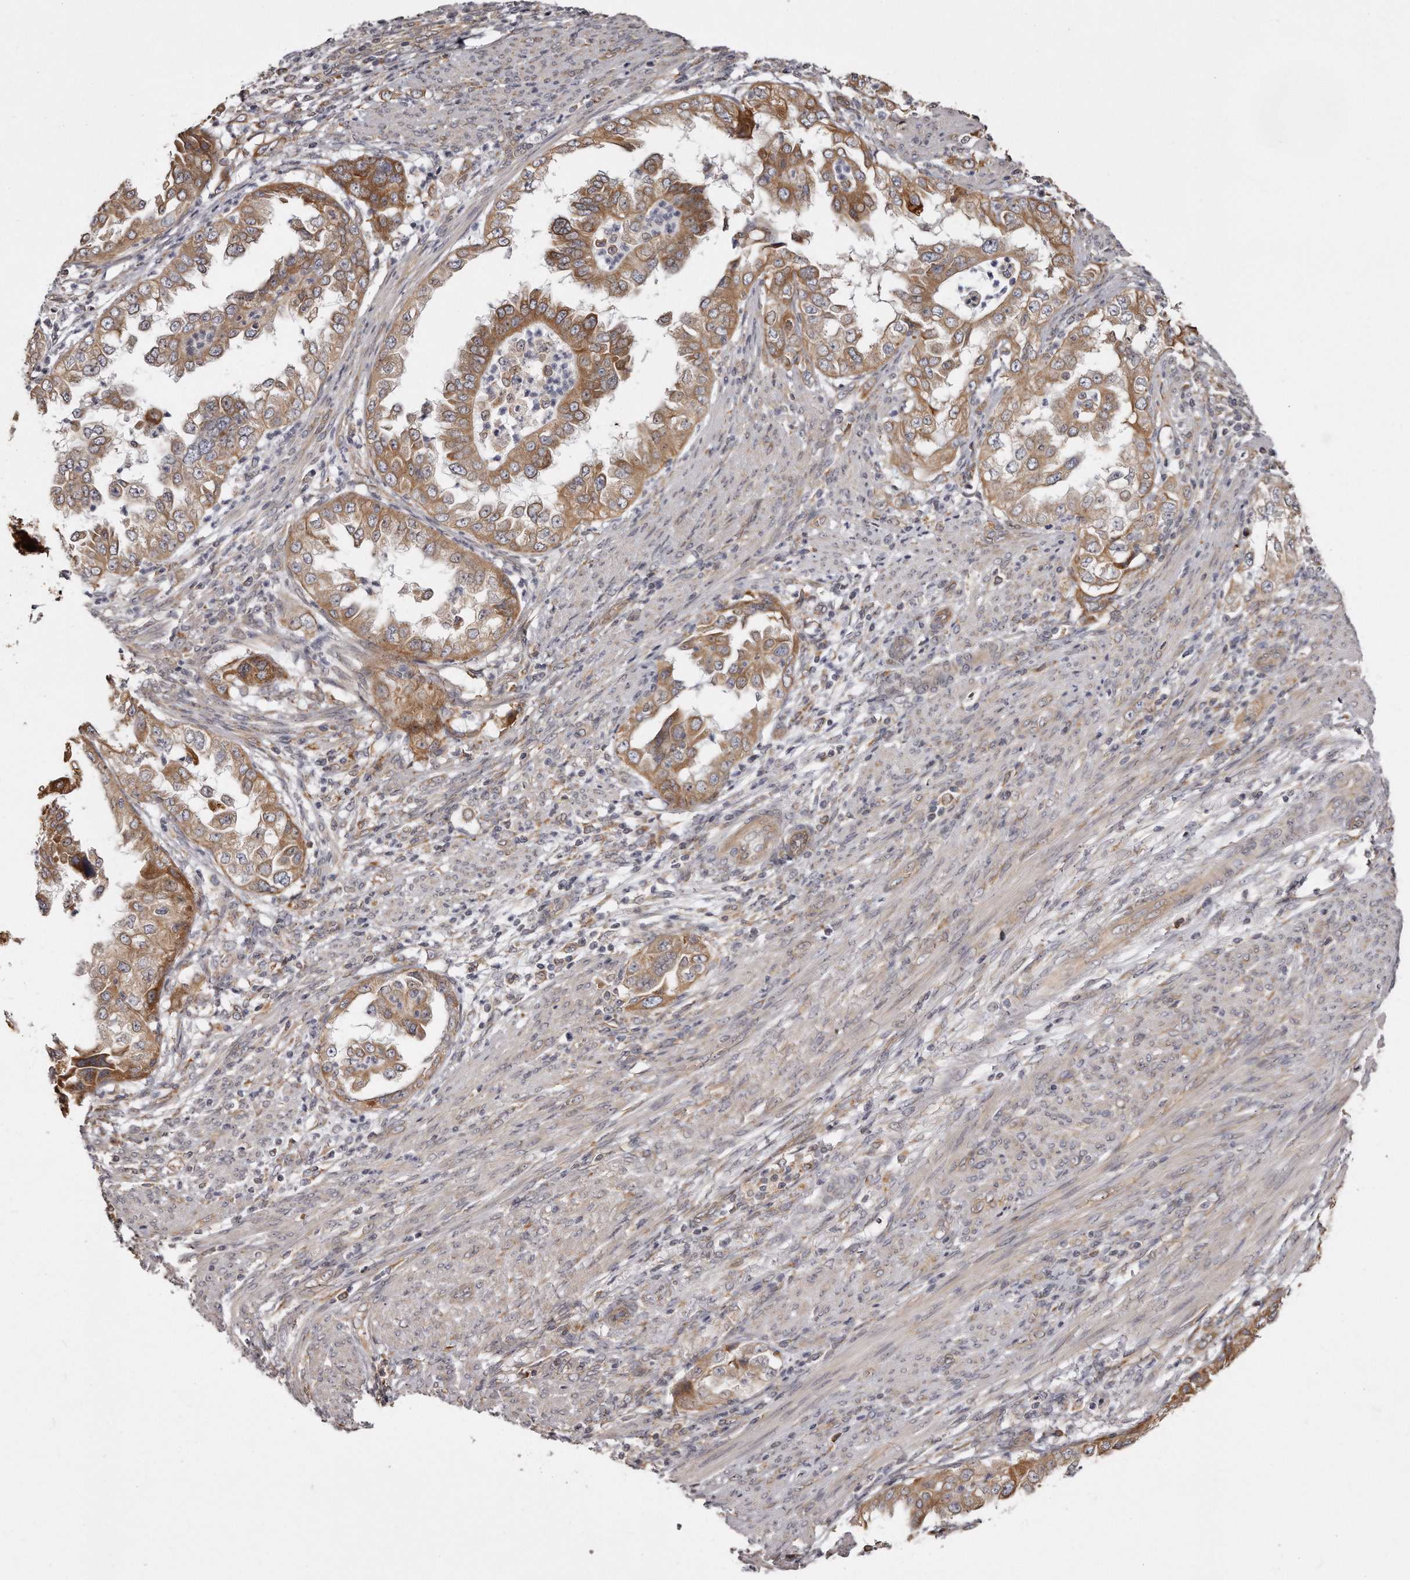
{"staining": {"intensity": "moderate", "quantity": ">75%", "location": "cytoplasmic/membranous"}, "tissue": "endometrial cancer", "cell_type": "Tumor cells", "image_type": "cancer", "snomed": [{"axis": "morphology", "description": "Adenocarcinoma, NOS"}, {"axis": "topography", "description": "Endometrium"}], "caption": "Protein expression by immunohistochemistry (IHC) displays moderate cytoplasmic/membranous positivity in about >75% of tumor cells in endometrial cancer (adenocarcinoma). Using DAB (3,3'-diaminobenzidine) (brown) and hematoxylin (blue) stains, captured at high magnification using brightfield microscopy.", "gene": "TRAPPC14", "patient": {"sex": "female", "age": 85}}